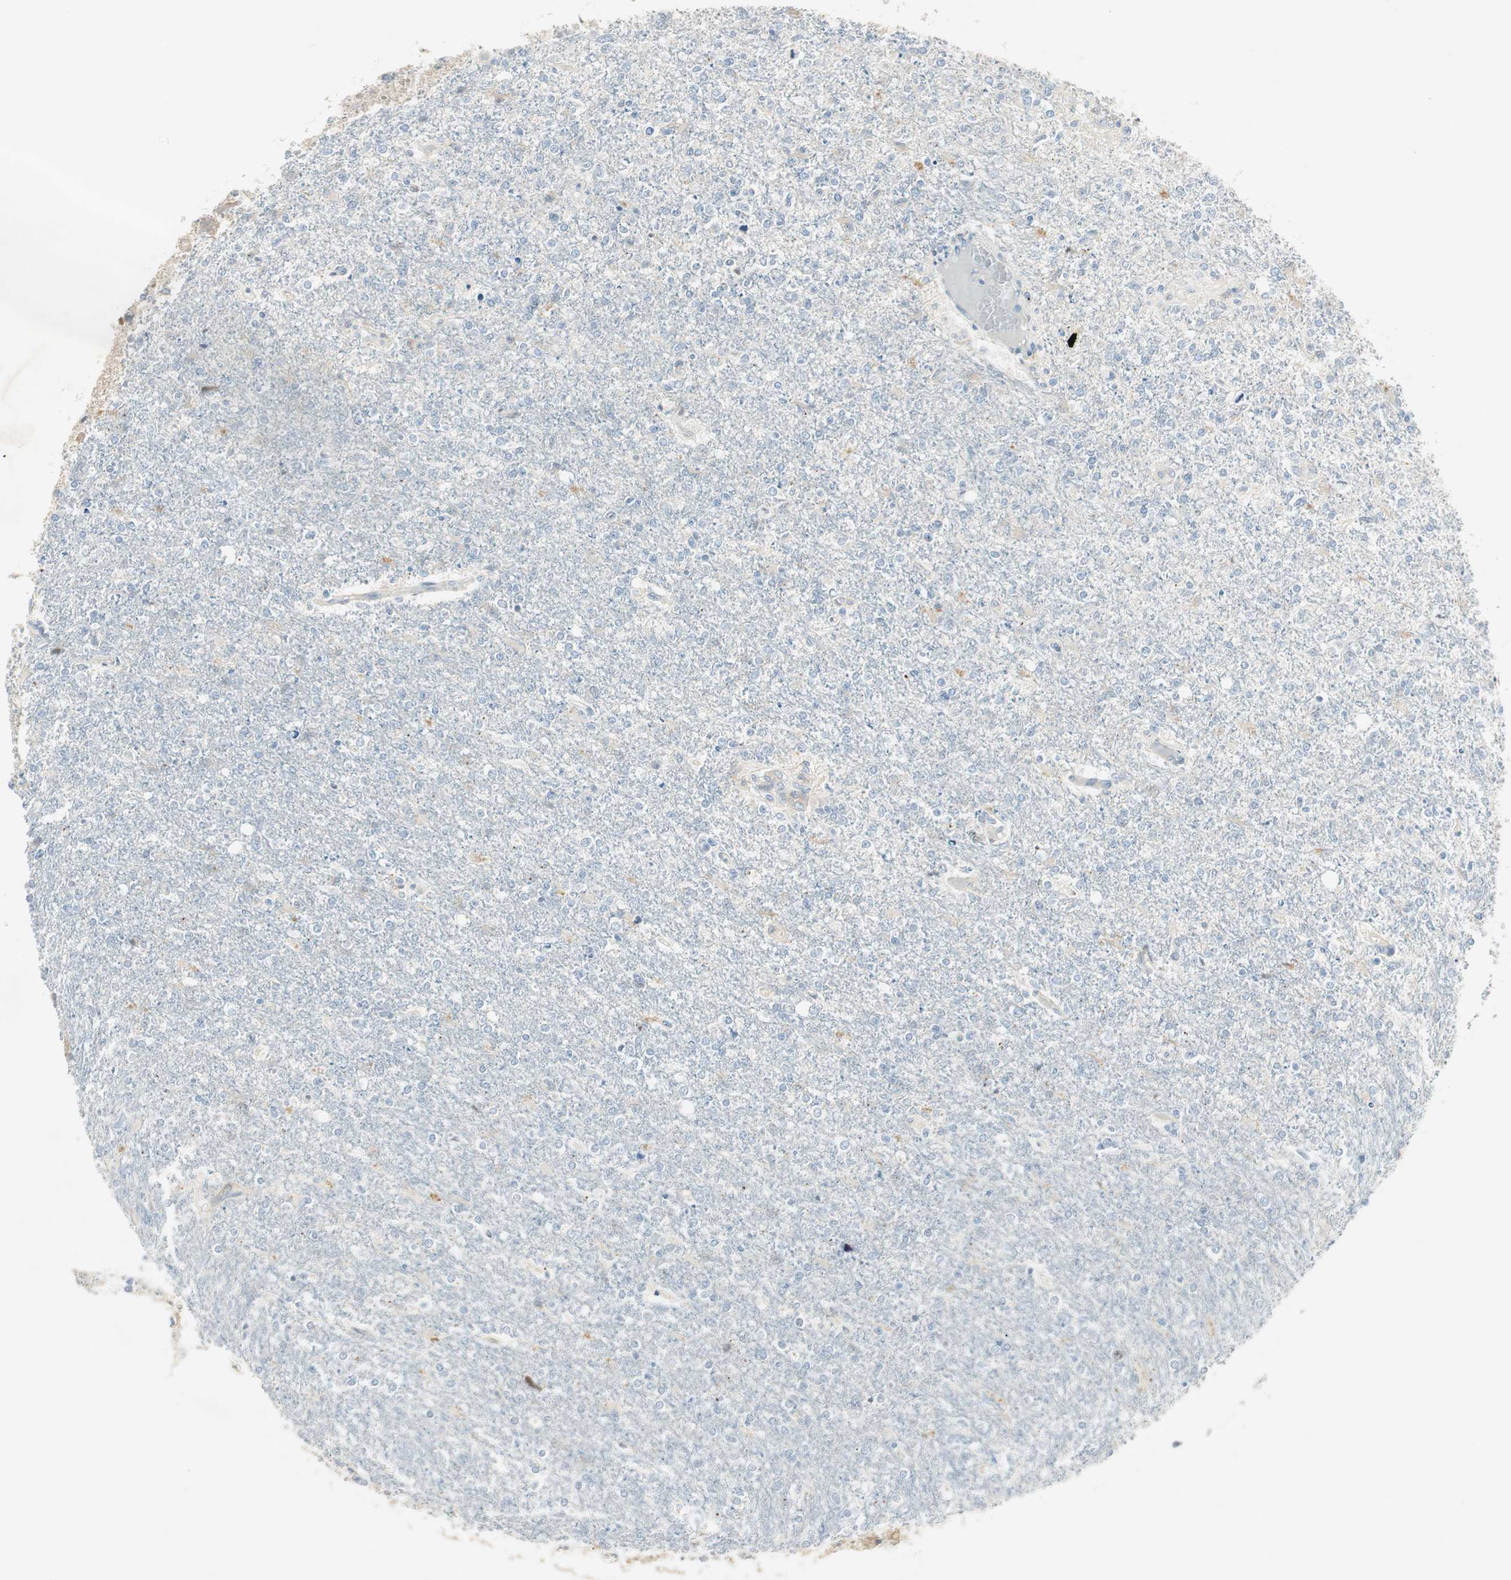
{"staining": {"intensity": "weak", "quantity": "<25%", "location": "cytoplasmic/membranous"}, "tissue": "glioma", "cell_type": "Tumor cells", "image_type": "cancer", "snomed": [{"axis": "morphology", "description": "Glioma, malignant, High grade"}, {"axis": "topography", "description": "Cerebral cortex"}], "caption": "IHC image of human glioma stained for a protein (brown), which reveals no staining in tumor cells.", "gene": "STON1-GTF2A1L", "patient": {"sex": "male", "age": 76}}